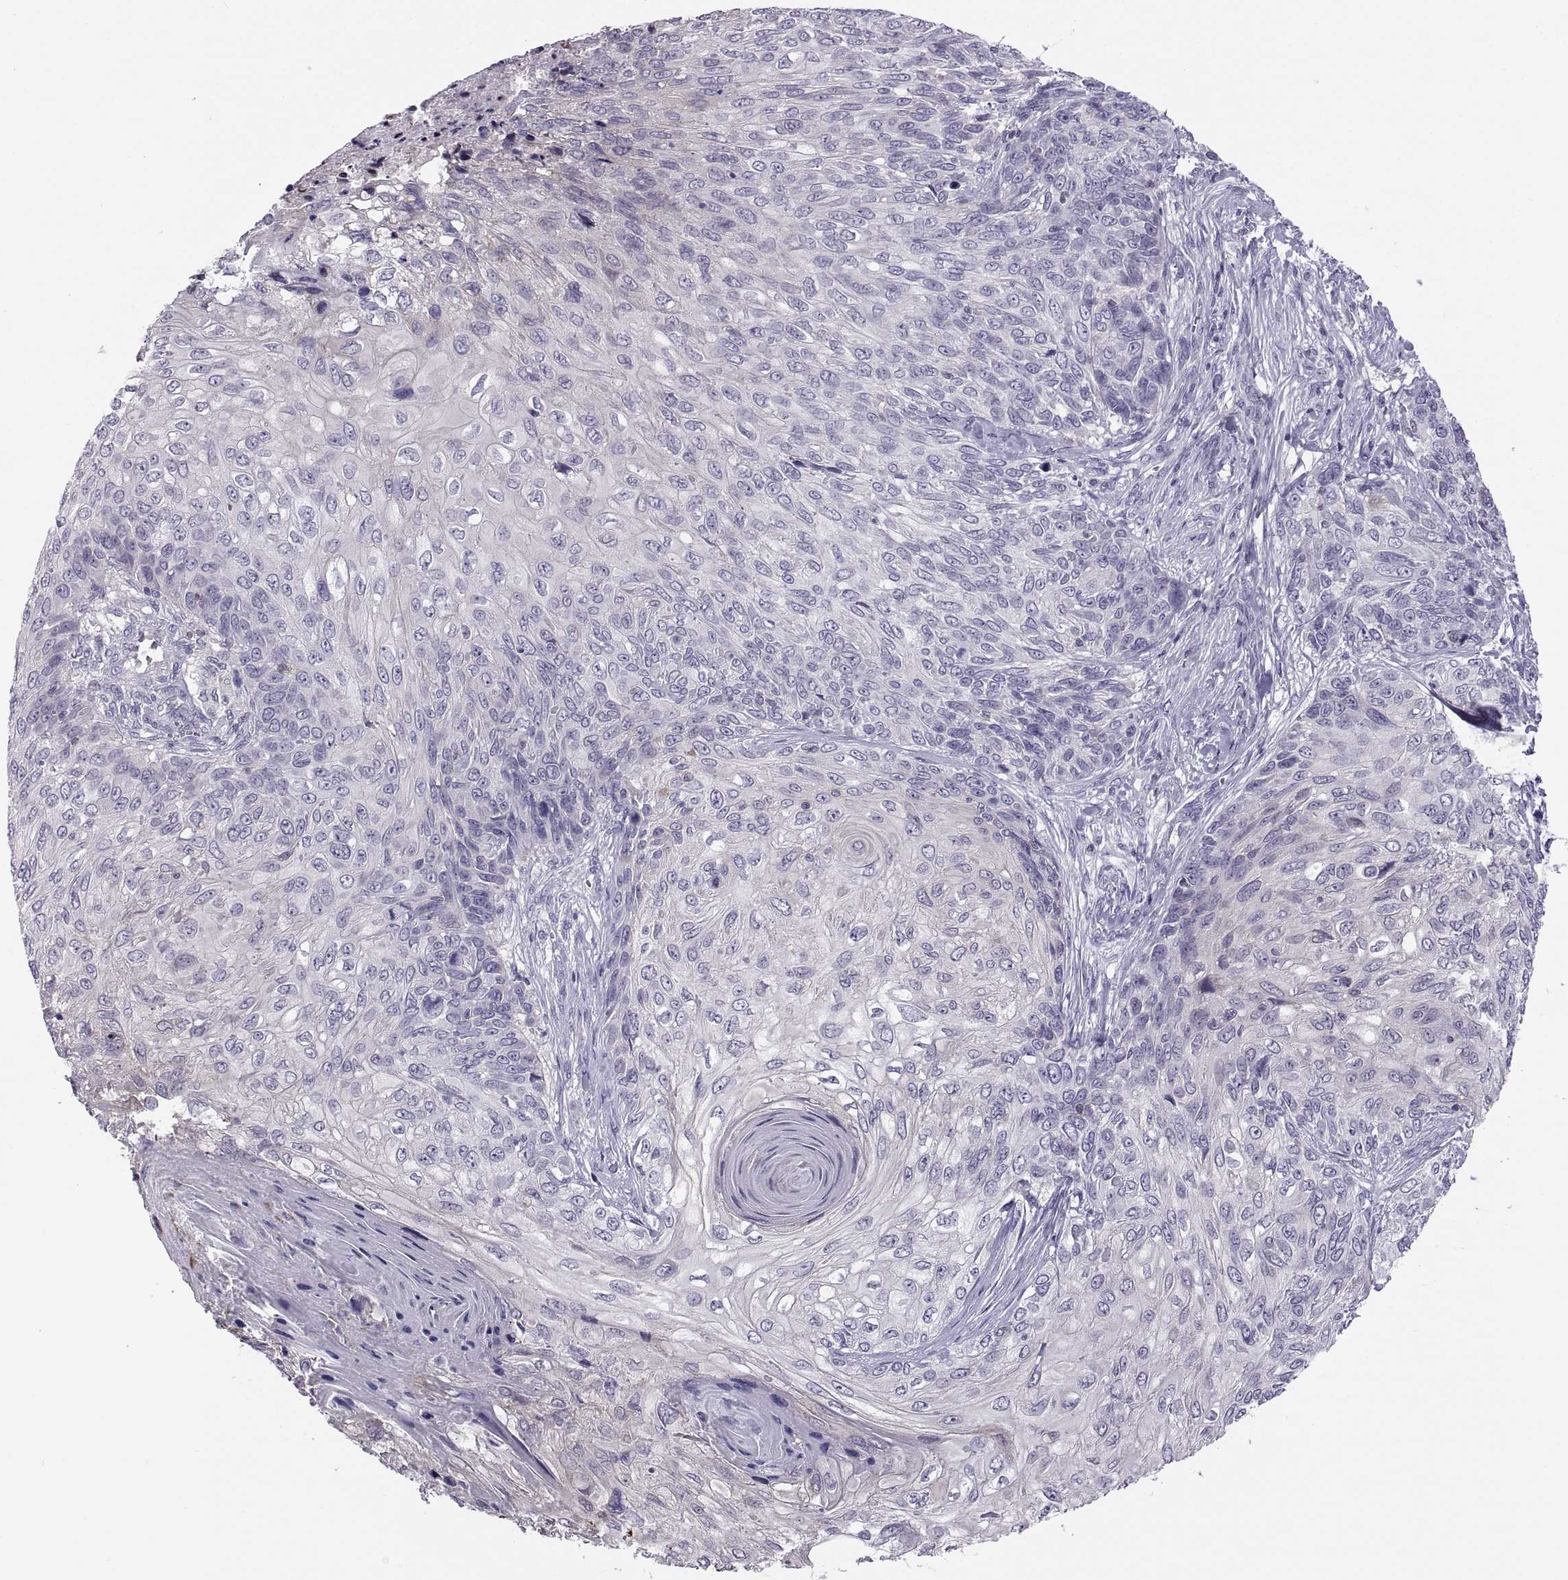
{"staining": {"intensity": "negative", "quantity": "none", "location": "none"}, "tissue": "skin cancer", "cell_type": "Tumor cells", "image_type": "cancer", "snomed": [{"axis": "morphology", "description": "Squamous cell carcinoma, NOS"}, {"axis": "topography", "description": "Skin"}], "caption": "This is an immunohistochemistry image of human skin cancer. There is no positivity in tumor cells.", "gene": "TTC21A", "patient": {"sex": "male", "age": 92}}